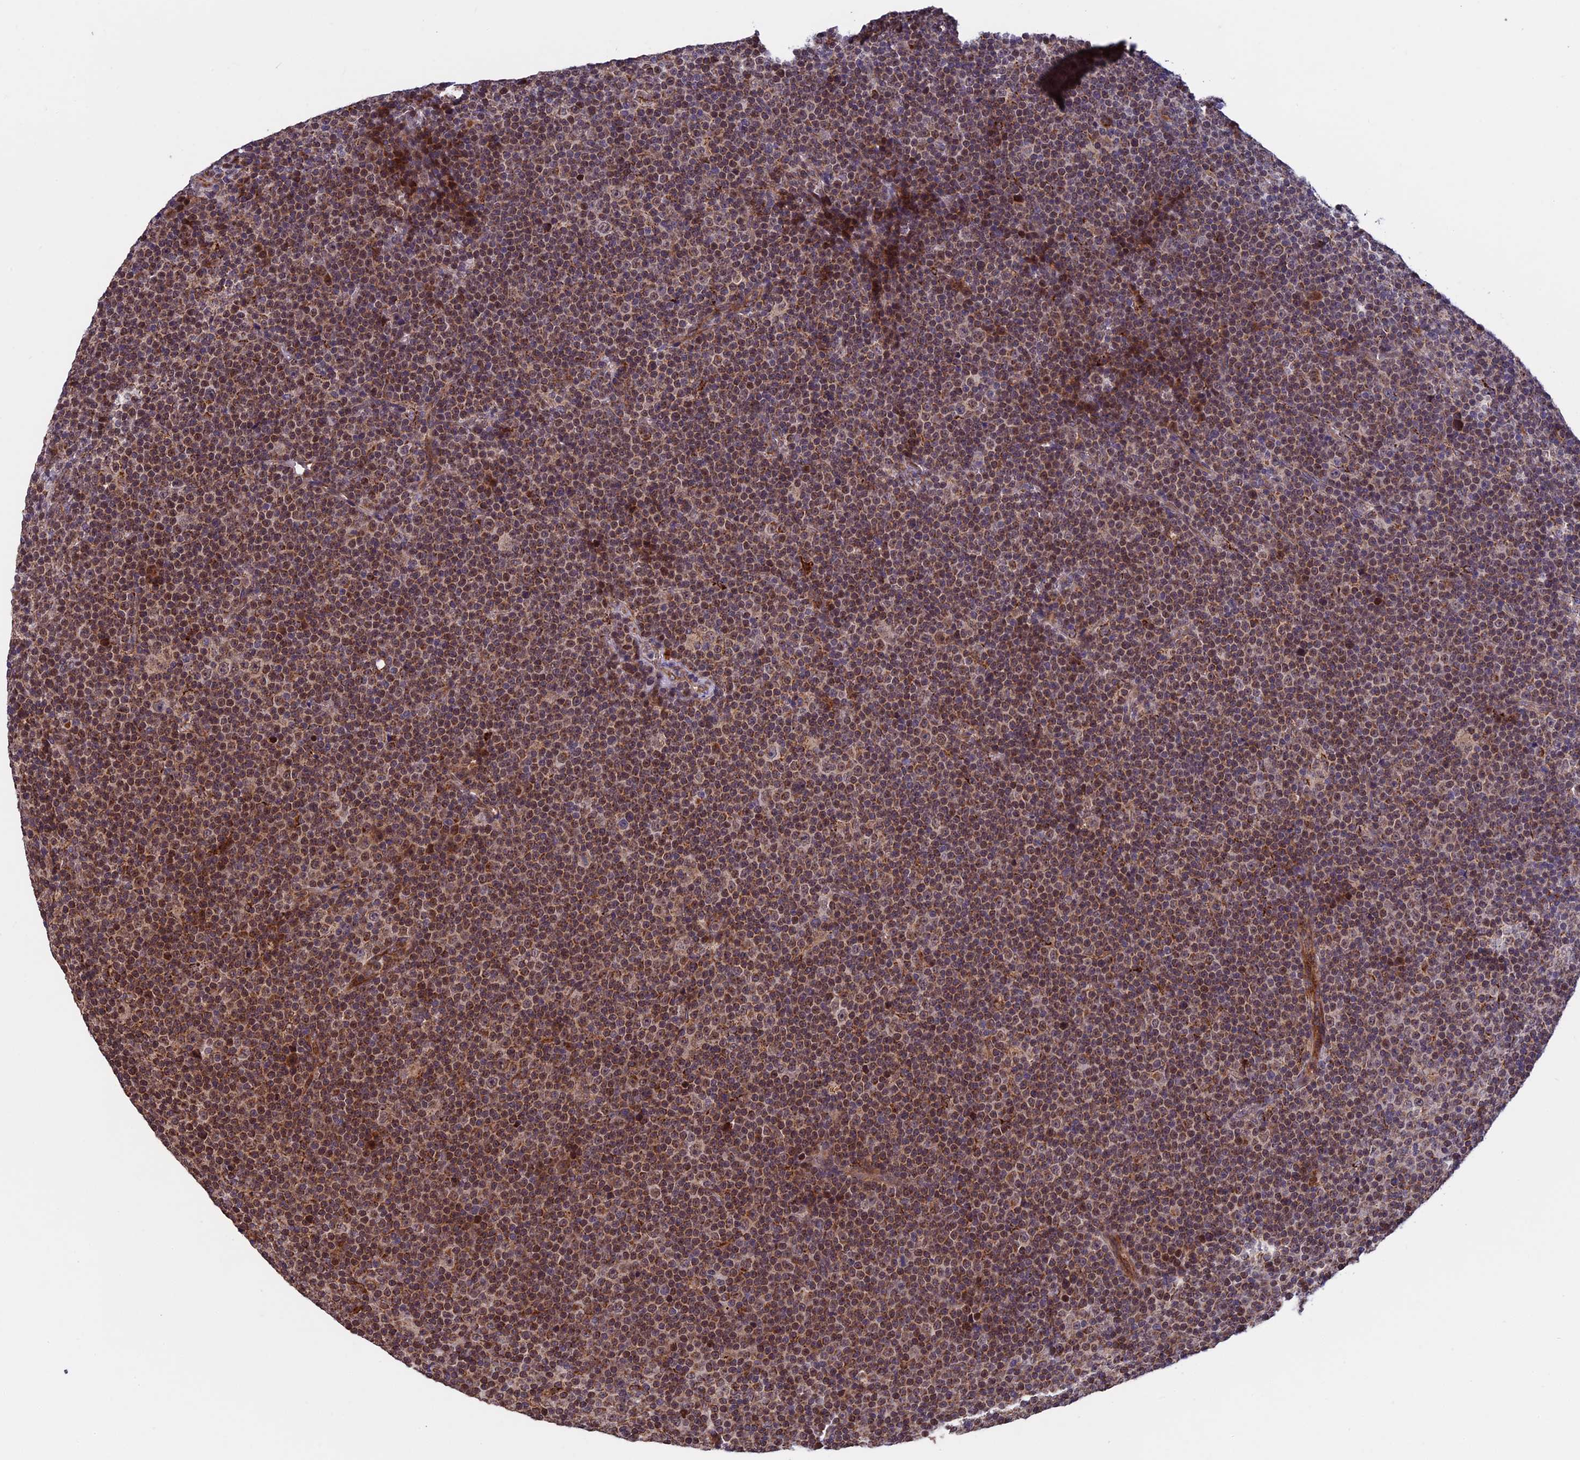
{"staining": {"intensity": "moderate", "quantity": ">75%", "location": "nuclear"}, "tissue": "lymphoma", "cell_type": "Tumor cells", "image_type": "cancer", "snomed": [{"axis": "morphology", "description": "Malignant lymphoma, non-Hodgkin's type, Low grade"}, {"axis": "topography", "description": "Lymph node"}], "caption": "A medium amount of moderate nuclear positivity is present in approximately >75% of tumor cells in lymphoma tissue.", "gene": "RNF17", "patient": {"sex": "female", "age": 67}}